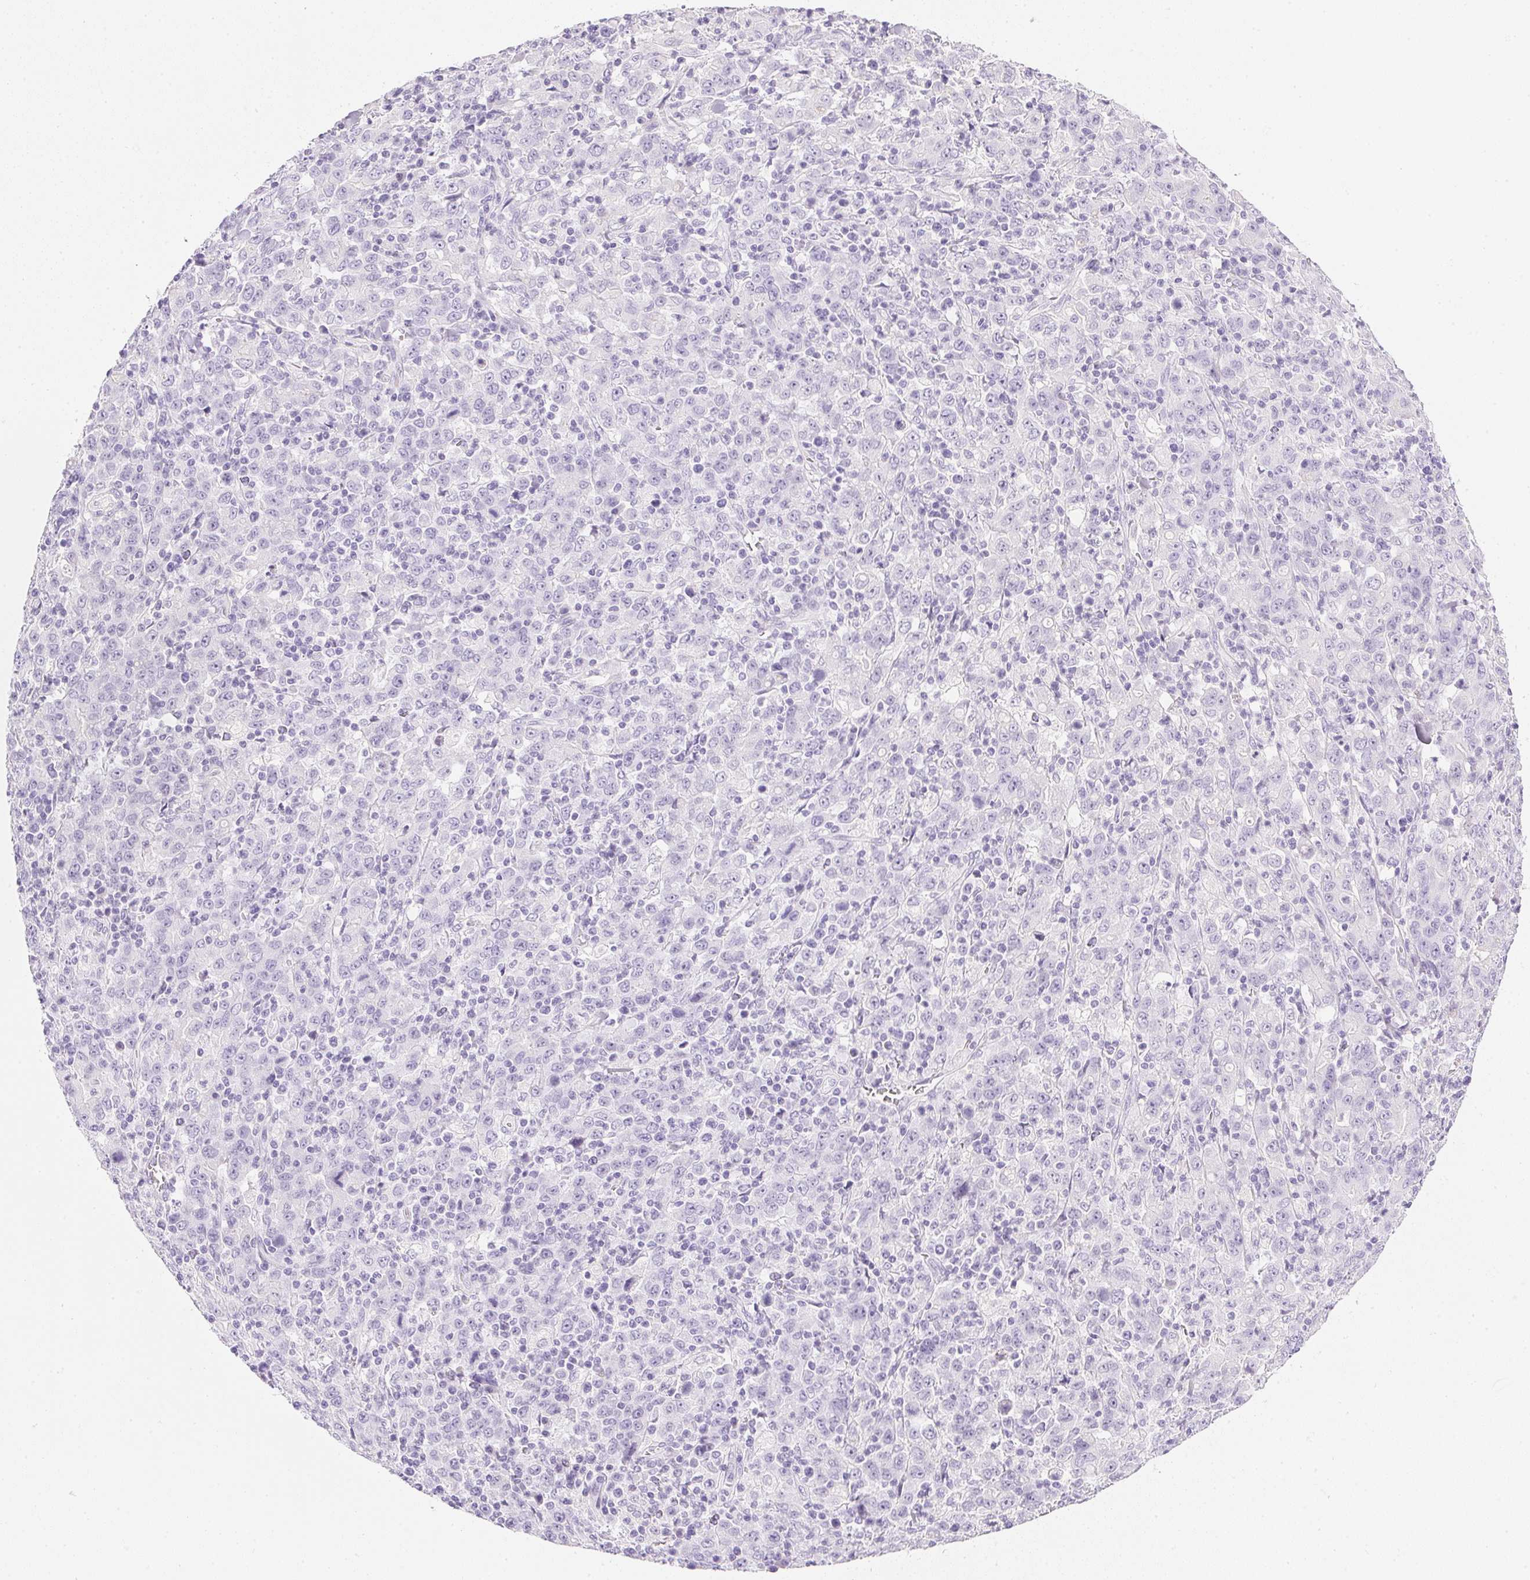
{"staining": {"intensity": "negative", "quantity": "none", "location": "none"}, "tissue": "stomach cancer", "cell_type": "Tumor cells", "image_type": "cancer", "snomed": [{"axis": "morphology", "description": "Adenocarcinoma, NOS"}, {"axis": "topography", "description": "Stomach, upper"}], "caption": "Tumor cells show no significant protein expression in stomach adenocarcinoma.", "gene": "CTRL", "patient": {"sex": "male", "age": 69}}